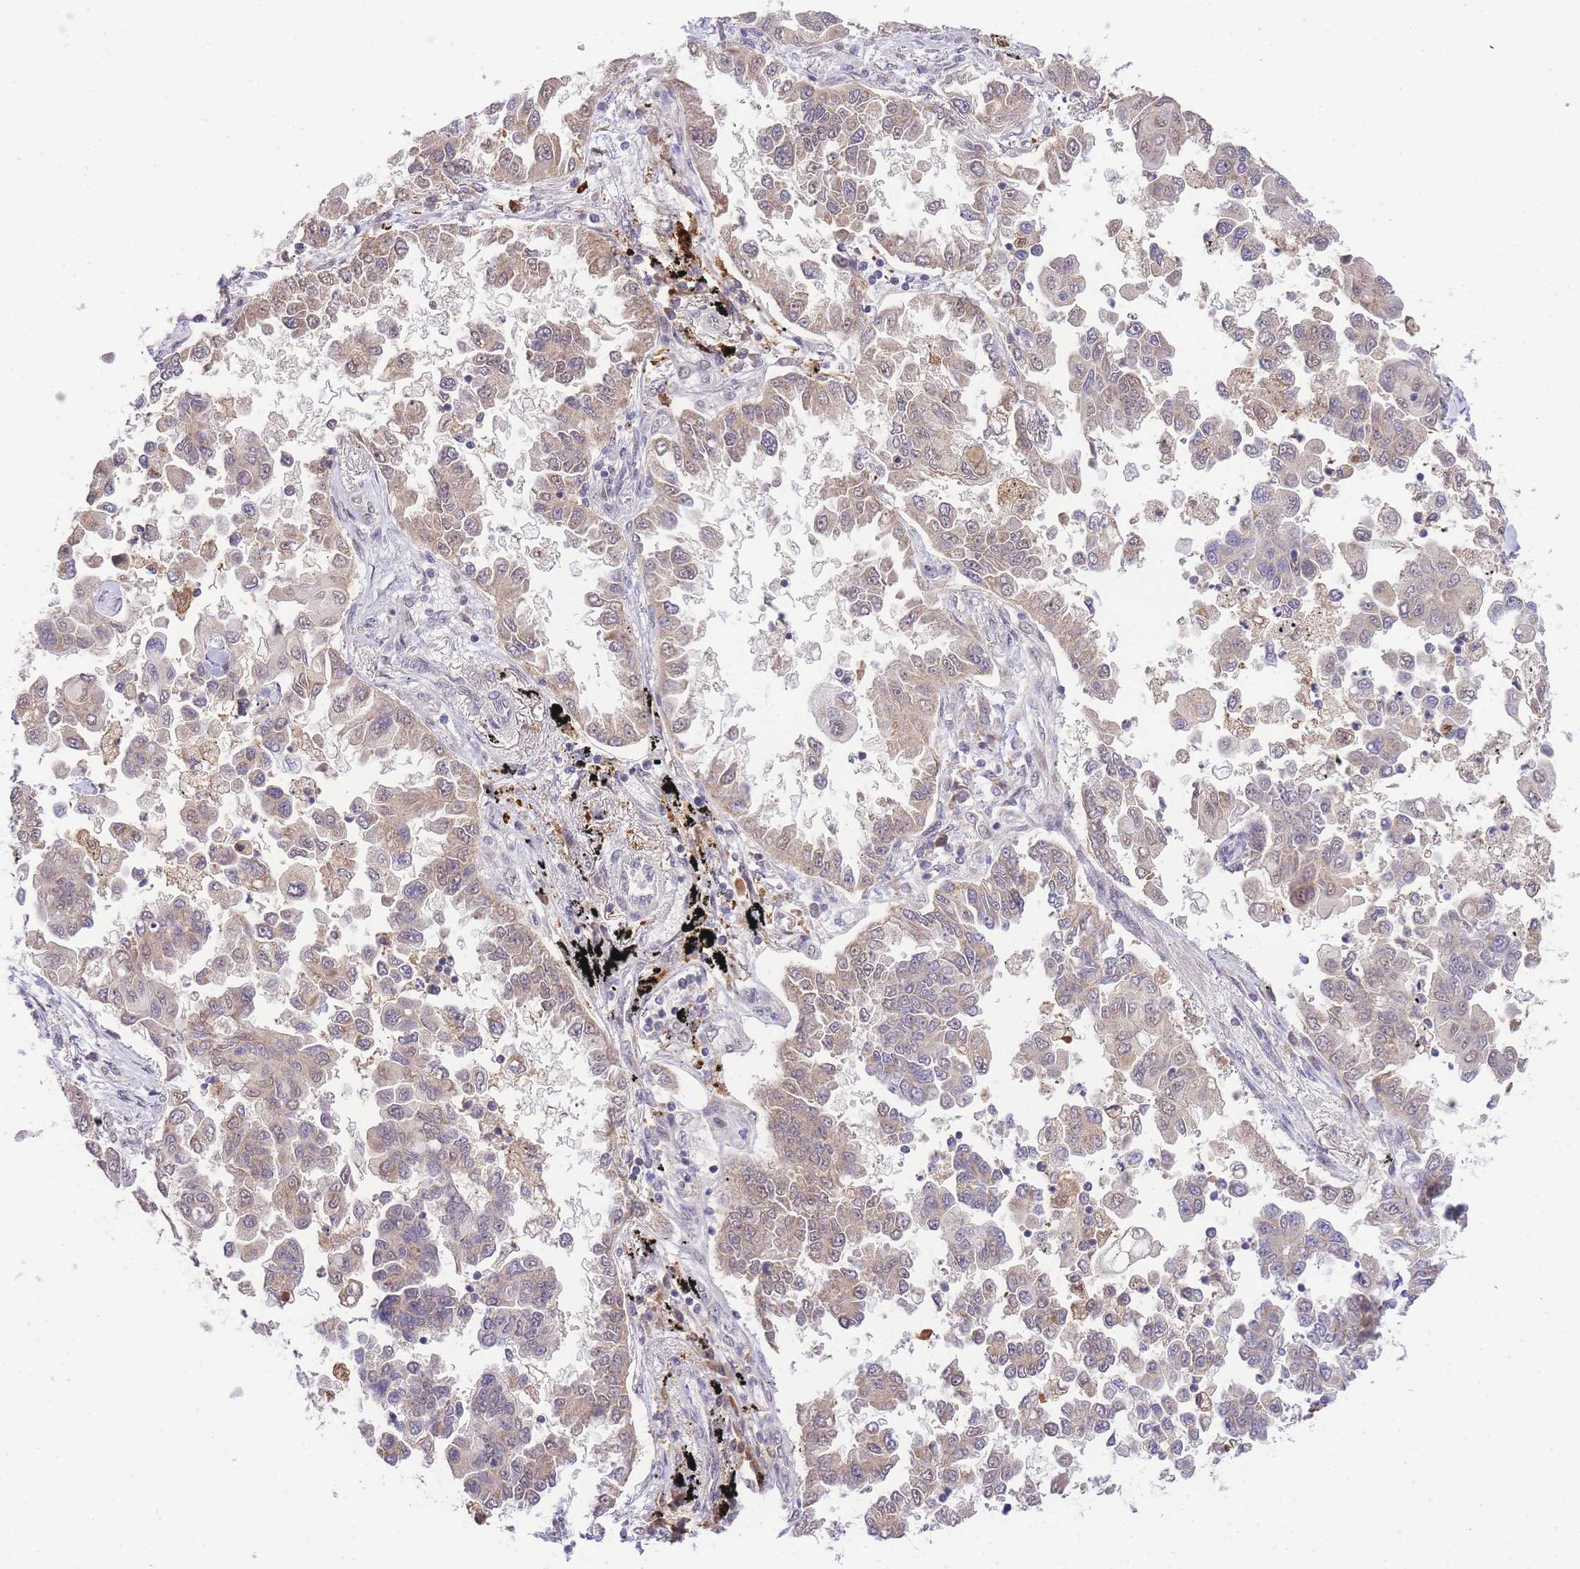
{"staining": {"intensity": "moderate", "quantity": "25%-75%", "location": "cytoplasmic/membranous,nuclear"}, "tissue": "lung cancer", "cell_type": "Tumor cells", "image_type": "cancer", "snomed": [{"axis": "morphology", "description": "Adenocarcinoma, NOS"}, {"axis": "topography", "description": "Lung"}], "caption": "Human lung cancer stained with a protein marker reveals moderate staining in tumor cells.", "gene": "PUS10", "patient": {"sex": "female", "age": 67}}